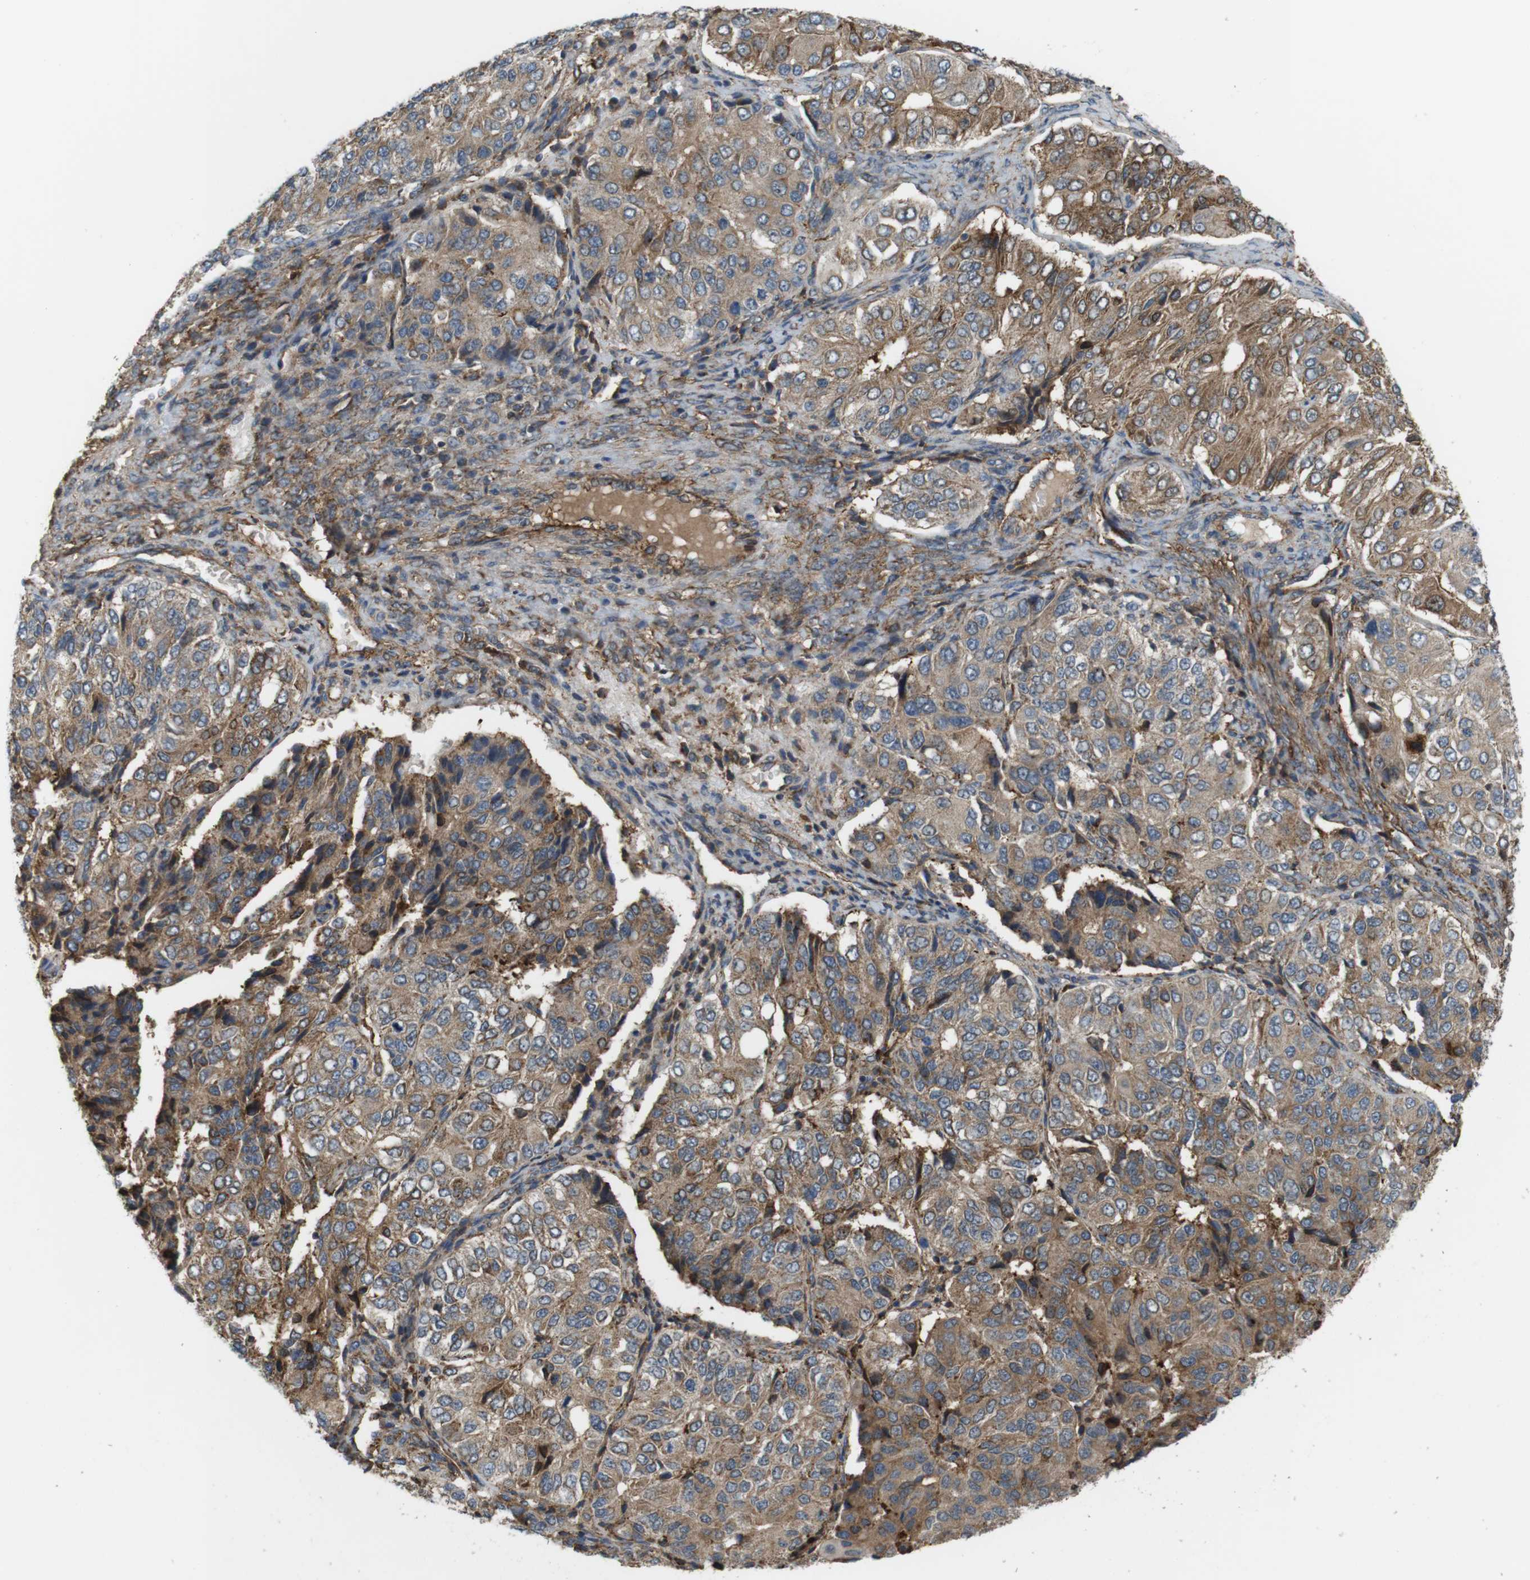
{"staining": {"intensity": "moderate", "quantity": ">75%", "location": "cytoplasmic/membranous"}, "tissue": "ovarian cancer", "cell_type": "Tumor cells", "image_type": "cancer", "snomed": [{"axis": "morphology", "description": "Carcinoma, endometroid"}, {"axis": "topography", "description": "Ovary"}], "caption": "Immunohistochemistry (DAB) staining of human ovarian cancer demonstrates moderate cytoplasmic/membranous protein expression in approximately >75% of tumor cells.", "gene": "DDAH2", "patient": {"sex": "female", "age": 51}}